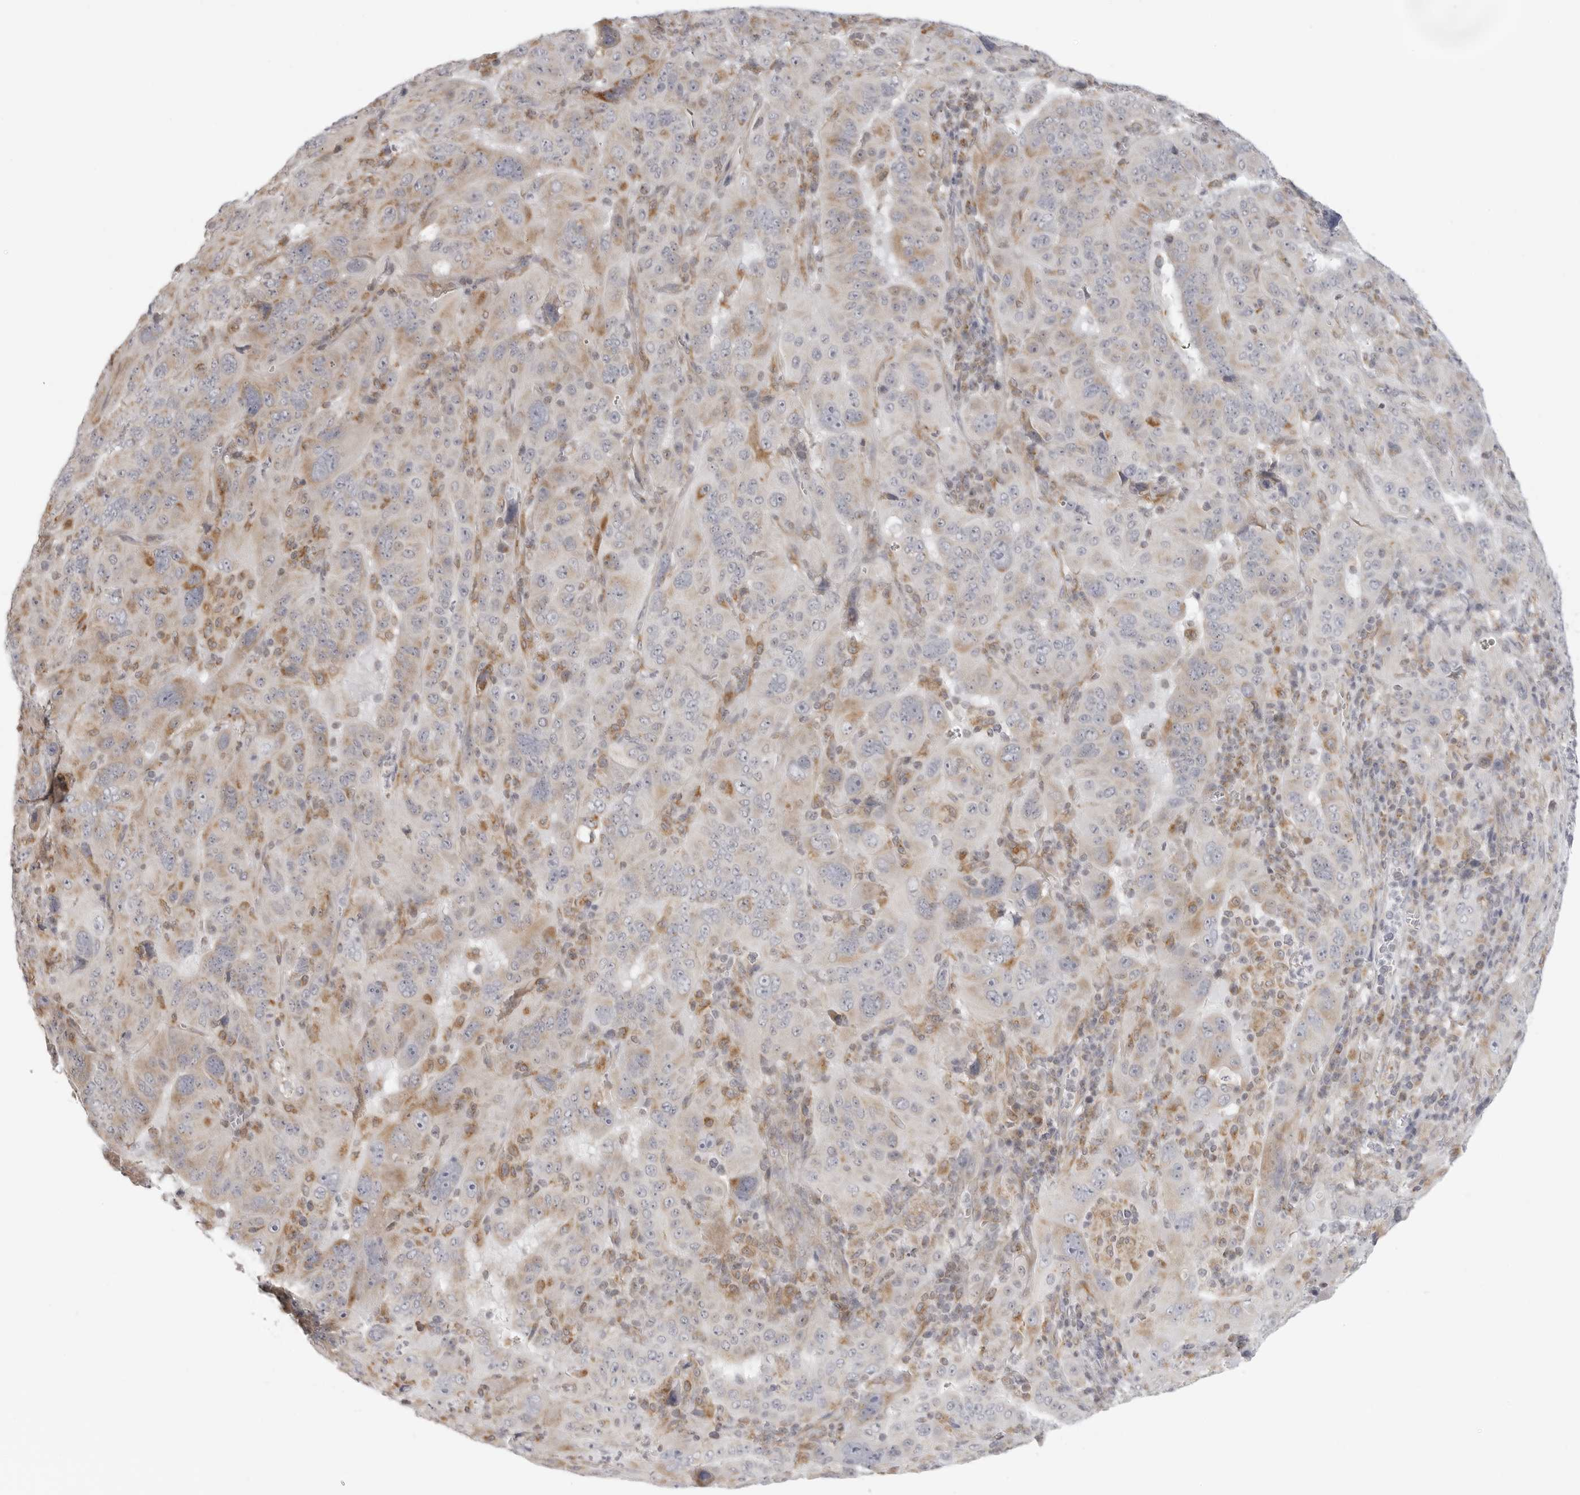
{"staining": {"intensity": "moderate", "quantity": "<25%", "location": "cytoplasmic/membranous"}, "tissue": "pancreatic cancer", "cell_type": "Tumor cells", "image_type": "cancer", "snomed": [{"axis": "morphology", "description": "Adenocarcinoma, NOS"}, {"axis": "topography", "description": "Pancreas"}], "caption": "DAB (3,3'-diaminobenzidine) immunohistochemical staining of adenocarcinoma (pancreatic) reveals moderate cytoplasmic/membranous protein positivity in approximately <25% of tumor cells.", "gene": "MAP7D1", "patient": {"sex": "male", "age": 63}}